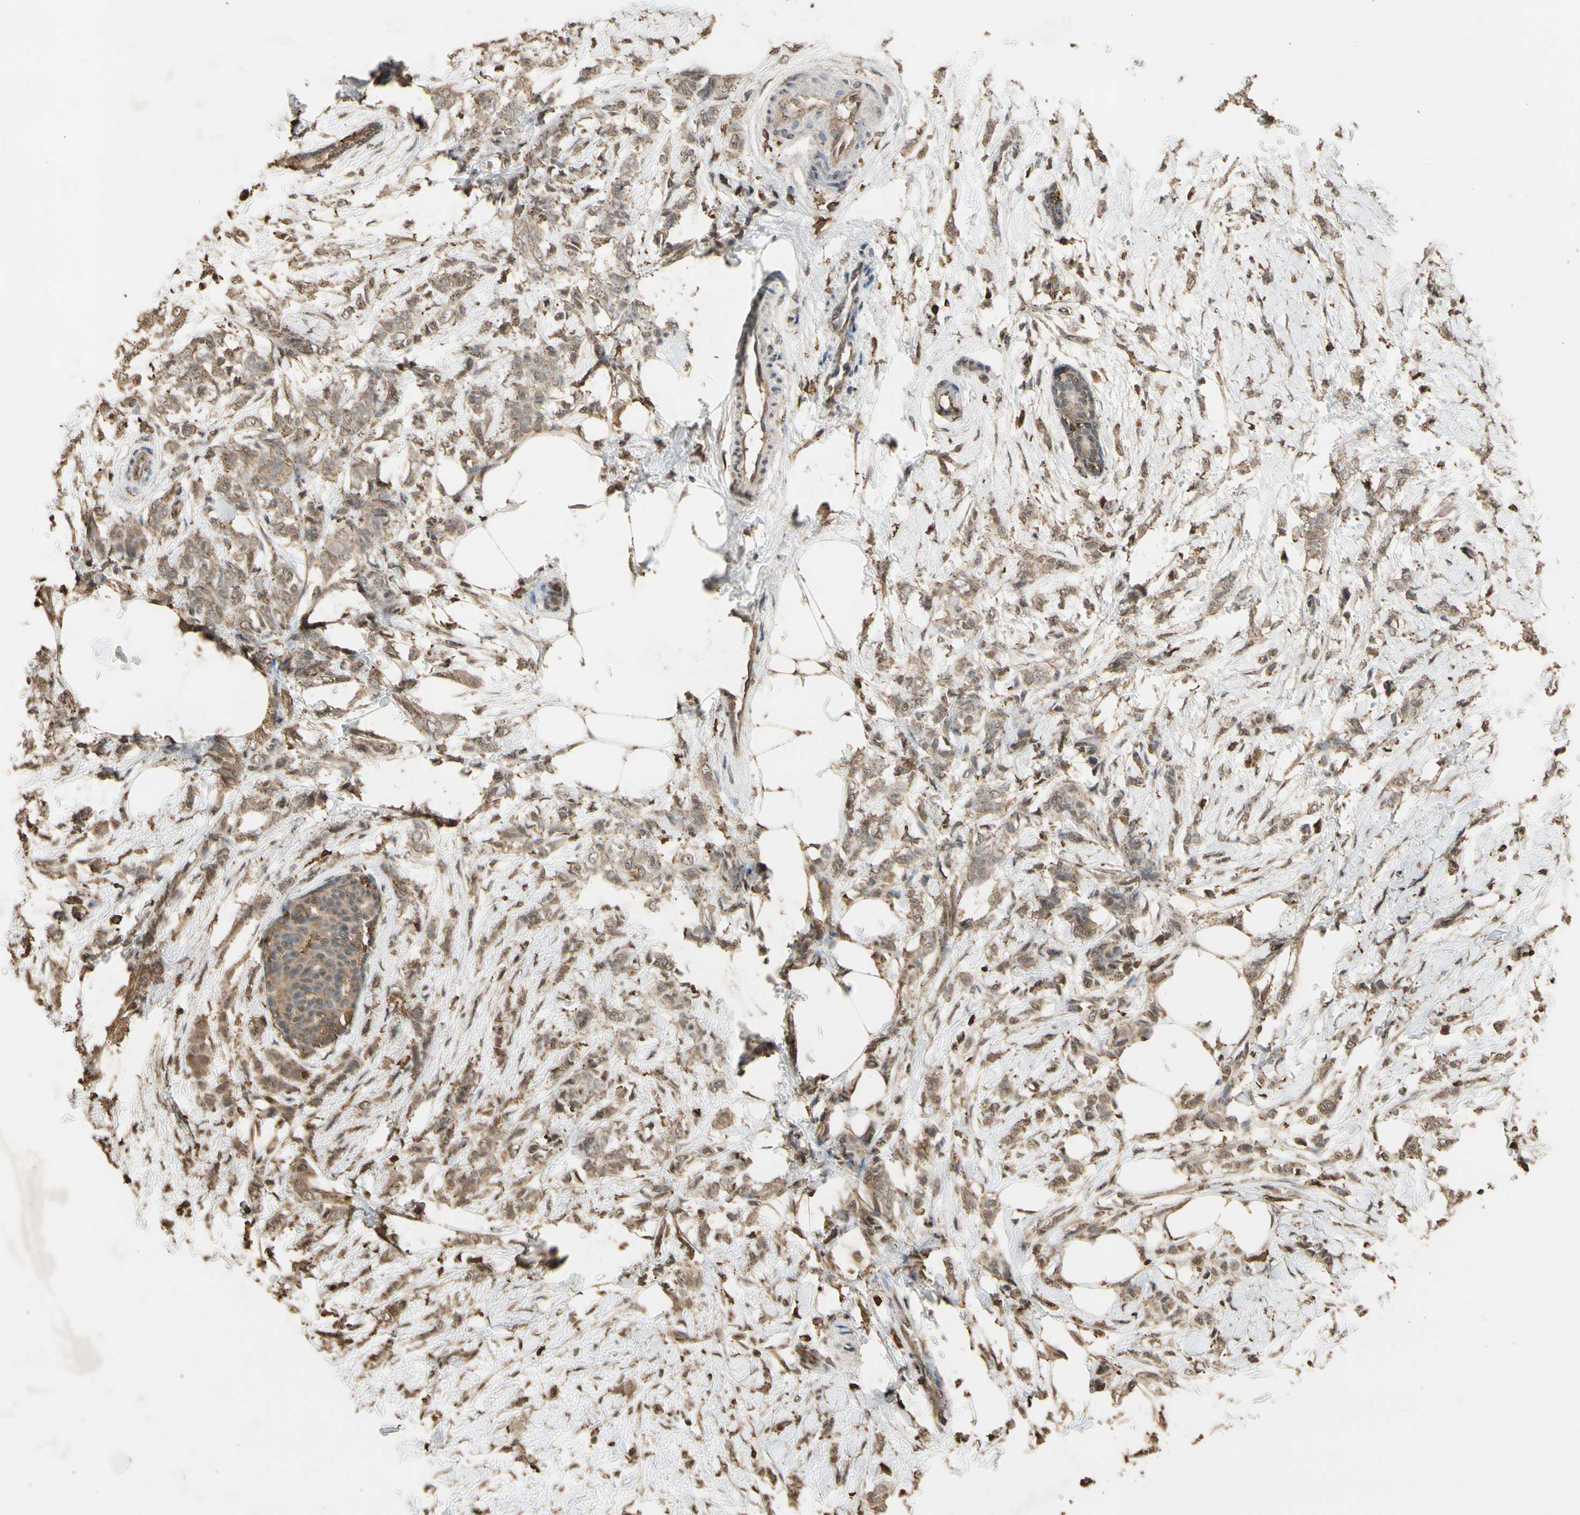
{"staining": {"intensity": "moderate", "quantity": ">75%", "location": "cytoplasmic/membranous"}, "tissue": "breast cancer", "cell_type": "Tumor cells", "image_type": "cancer", "snomed": [{"axis": "morphology", "description": "Lobular carcinoma, in situ"}, {"axis": "morphology", "description": "Lobular carcinoma"}, {"axis": "topography", "description": "Breast"}], "caption": "Breast cancer (lobular carcinoma) was stained to show a protein in brown. There is medium levels of moderate cytoplasmic/membranous staining in approximately >75% of tumor cells.", "gene": "TNFSF13B", "patient": {"sex": "female", "age": 41}}